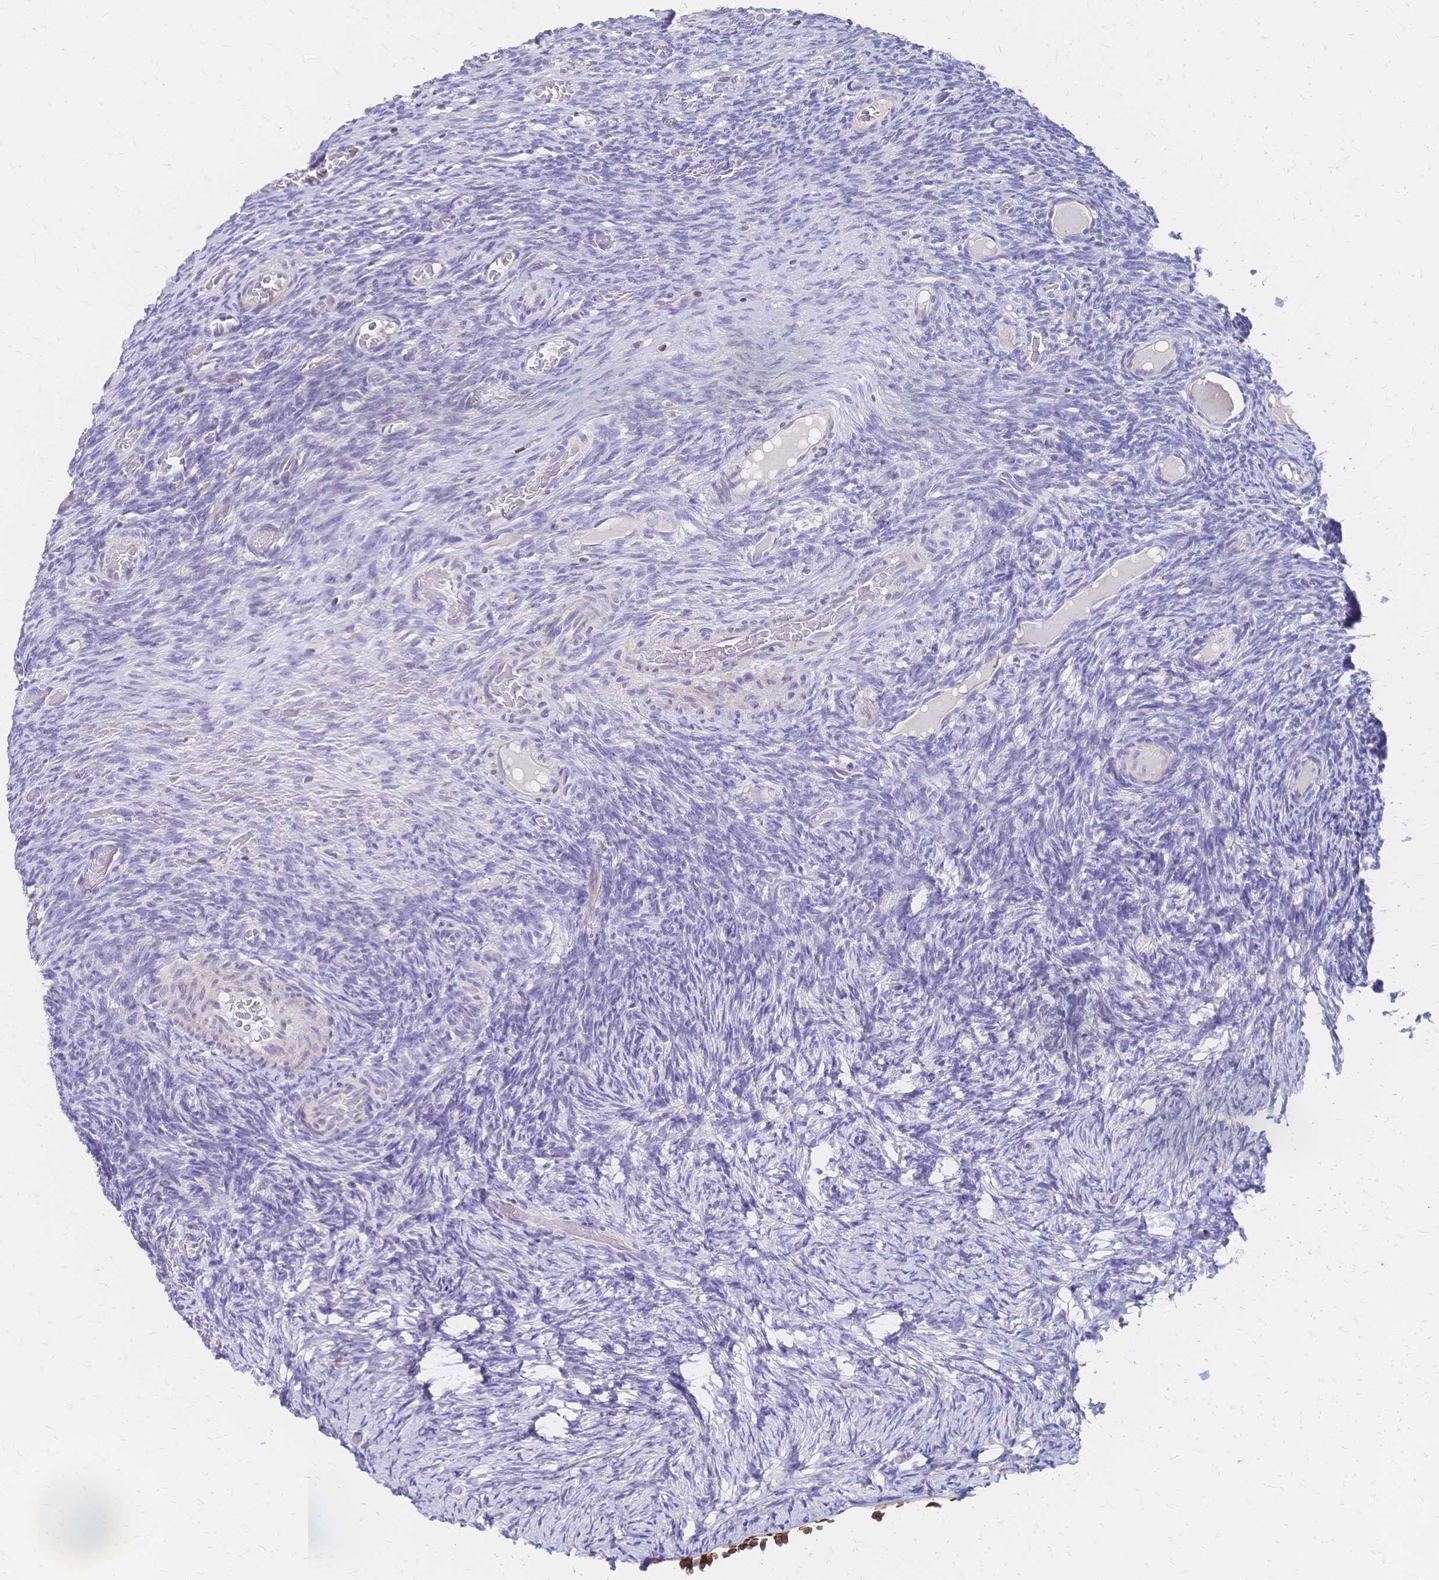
{"staining": {"intensity": "negative", "quantity": "none", "location": "none"}, "tissue": "ovary", "cell_type": "Ovarian stroma cells", "image_type": "normal", "snomed": [{"axis": "morphology", "description": "Normal tissue, NOS"}, {"axis": "topography", "description": "Ovary"}], "caption": "Immunohistochemistry micrograph of unremarkable human ovary stained for a protein (brown), which displays no positivity in ovarian stroma cells. (Stains: DAB (3,3'-diaminobenzidine) immunohistochemistry with hematoxylin counter stain, Microscopy: brightfield microscopy at high magnification).", "gene": "DTNB", "patient": {"sex": "female", "age": 34}}